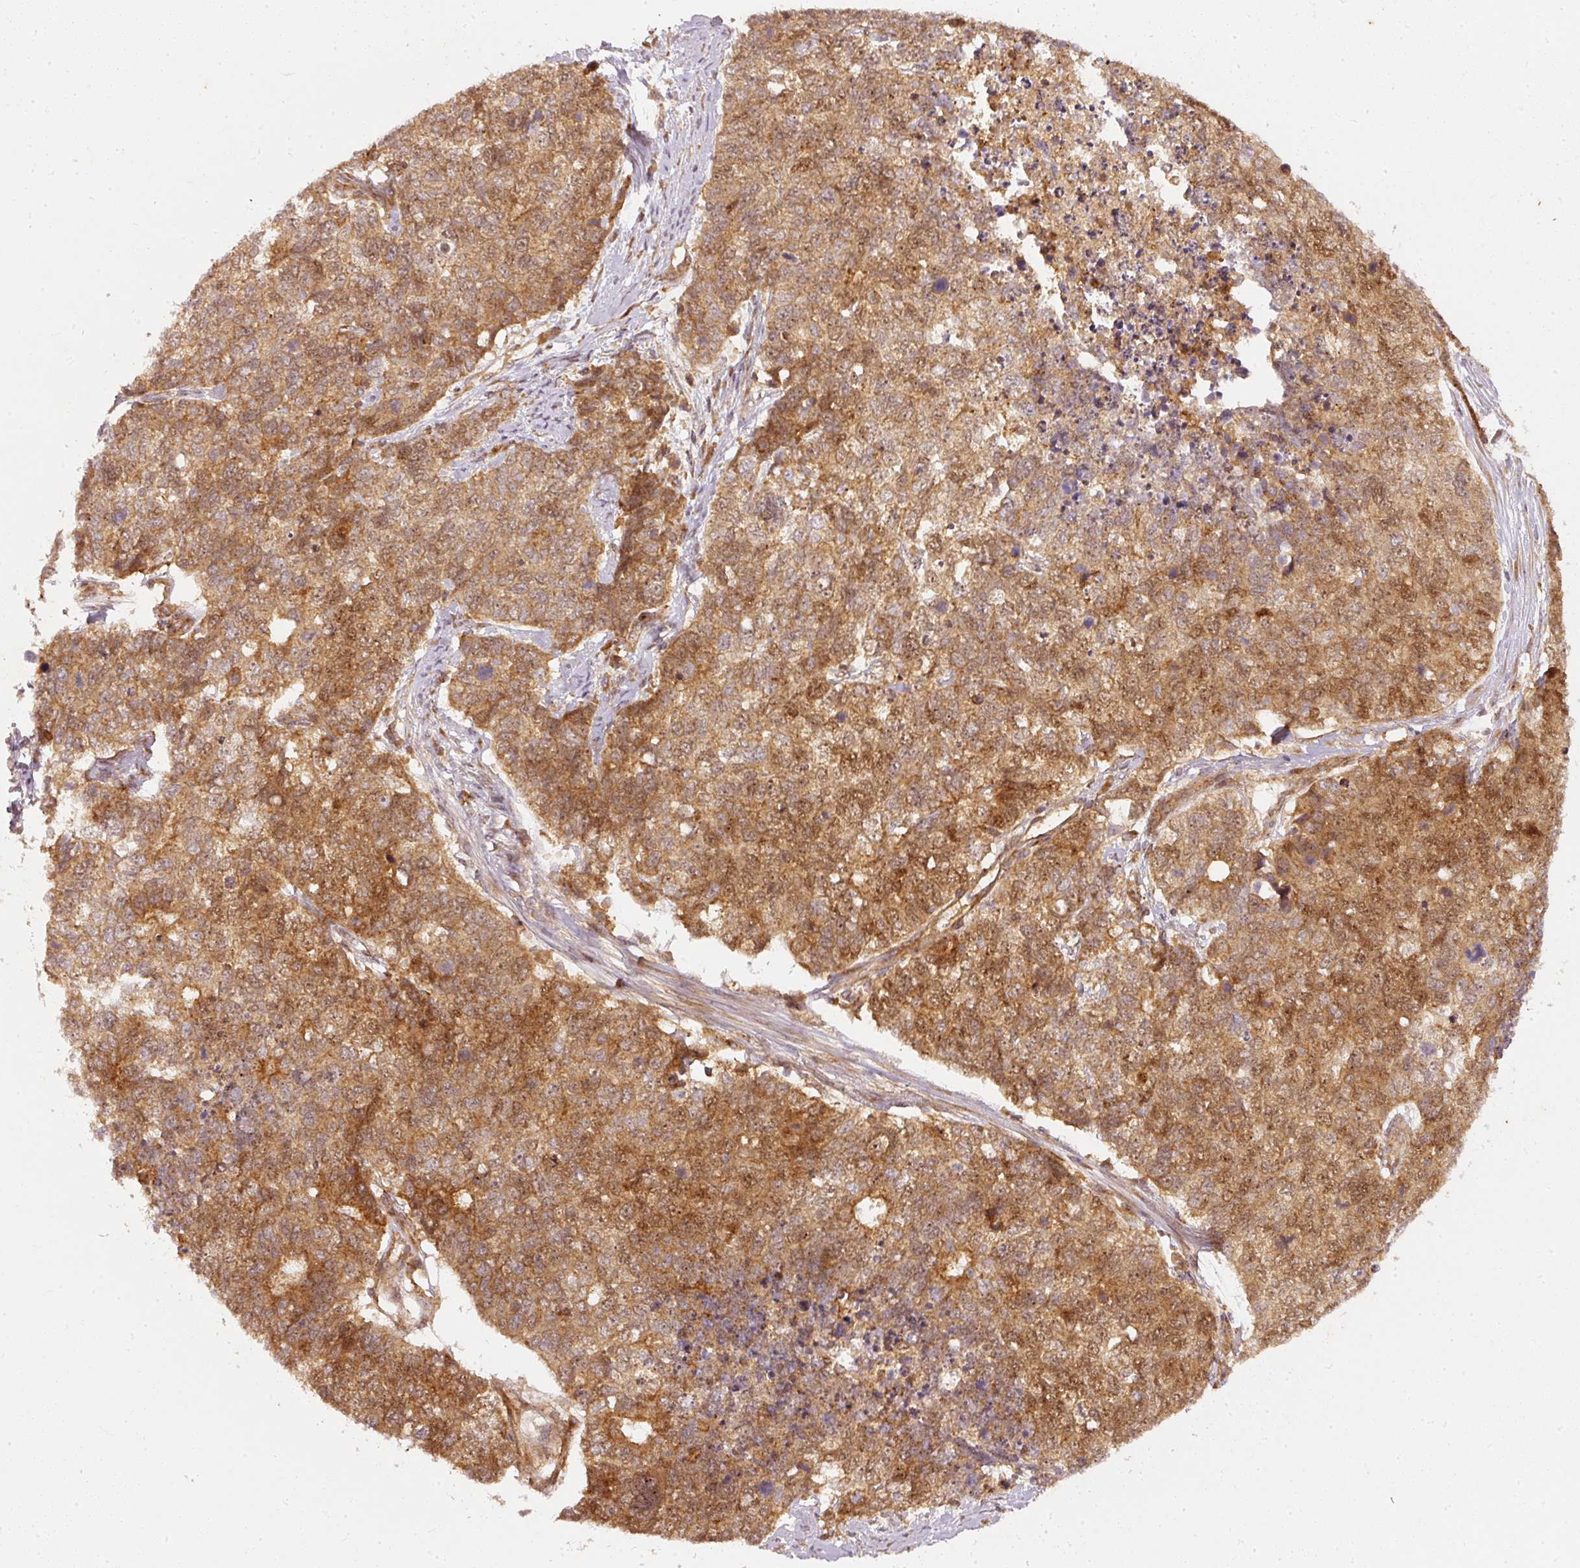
{"staining": {"intensity": "moderate", "quantity": ">75%", "location": "cytoplasmic/membranous,nuclear"}, "tissue": "cervical cancer", "cell_type": "Tumor cells", "image_type": "cancer", "snomed": [{"axis": "morphology", "description": "Squamous cell carcinoma, NOS"}, {"axis": "topography", "description": "Cervix"}], "caption": "A micrograph showing moderate cytoplasmic/membranous and nuclear expression in about >75% of tumor cells in squamous cell carcinoma (cervical), as visualized by brown immunohistochemical staining.", "gene": "ZNF580", "patient": {"sex": "female", "age": 63}}